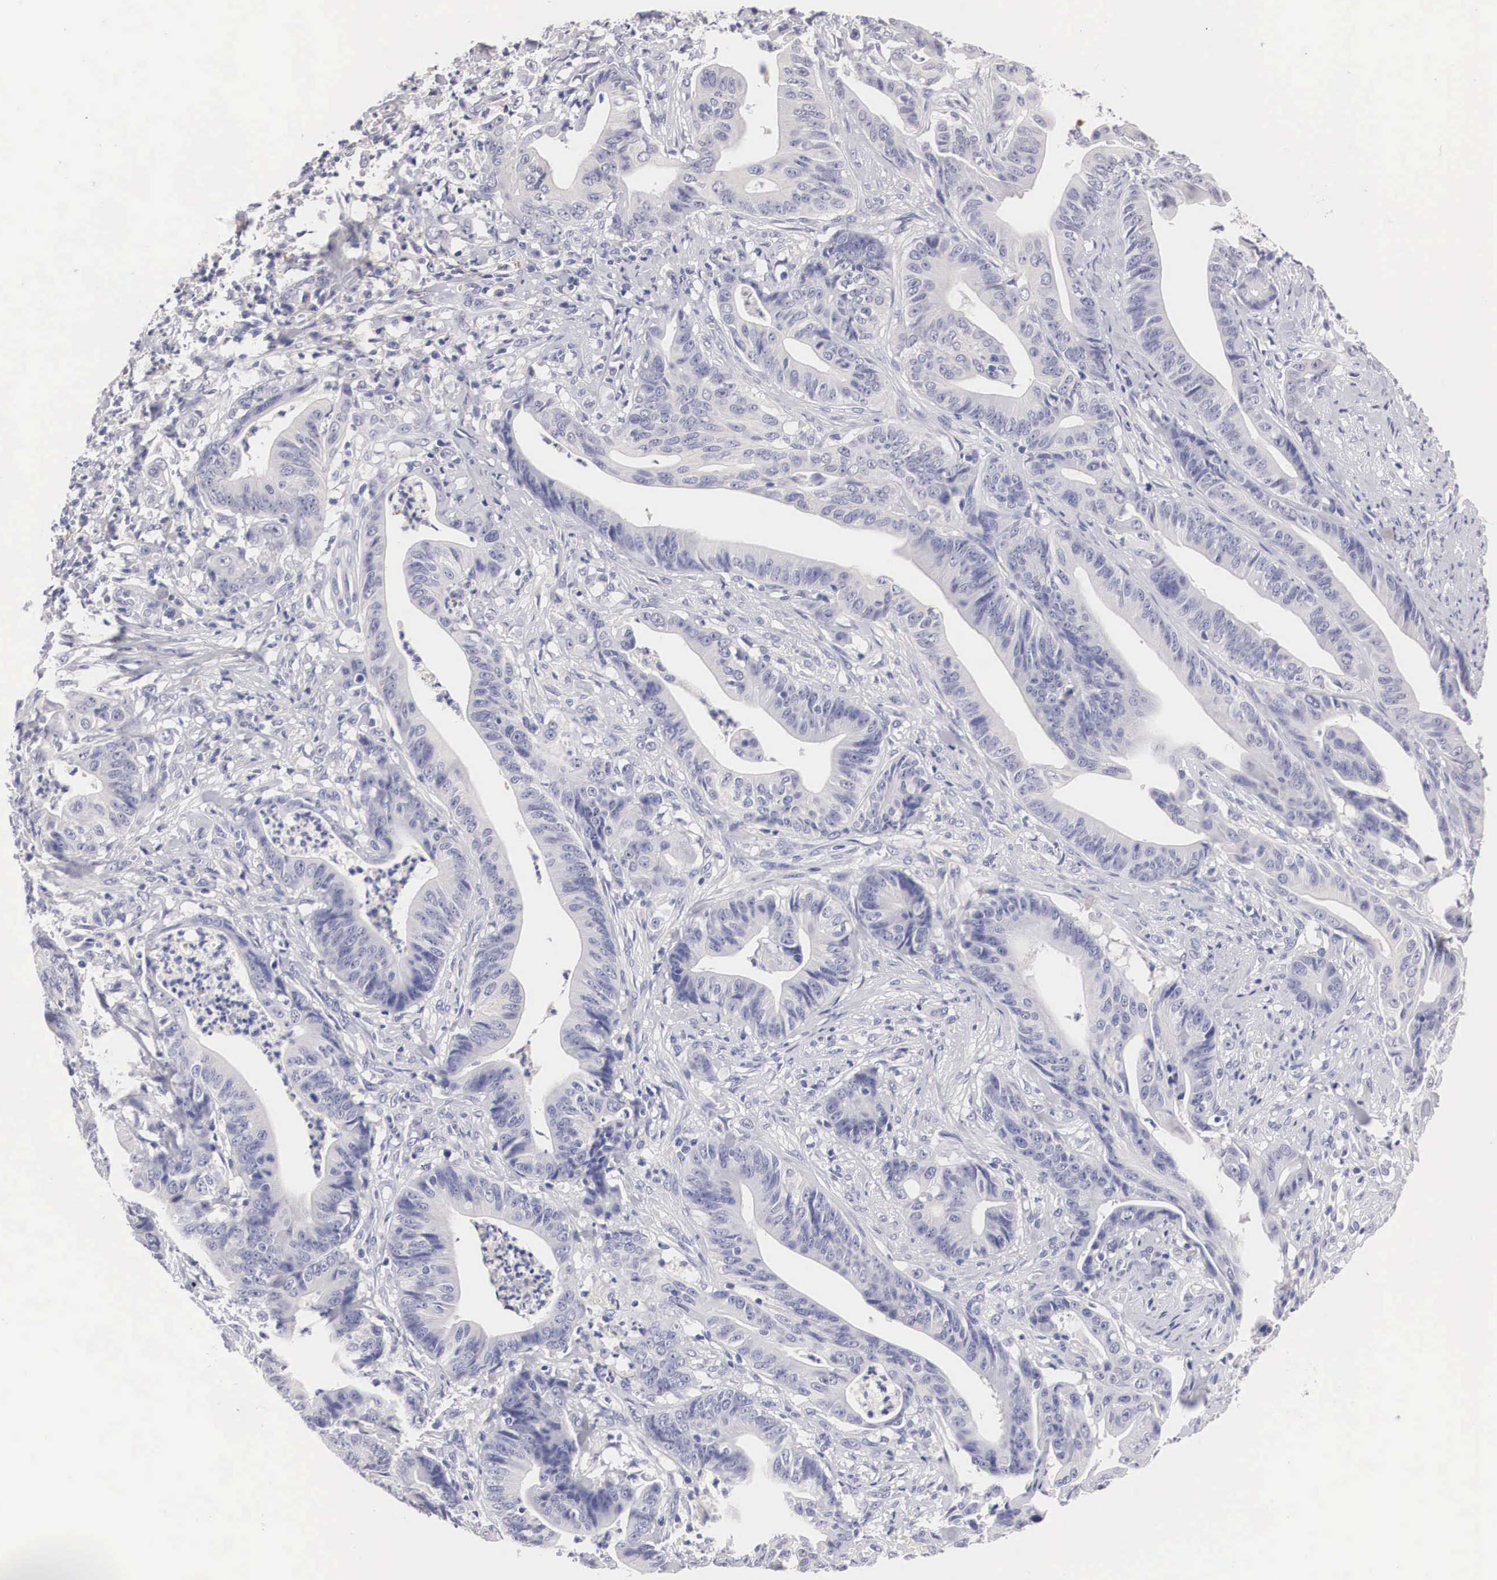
{"staining": {"intensity": "negative", "quantity": "none", "location": "none"}, "tissue": "stomach cancer", "cell_type": "Tumor cells", "image_type": "cancer", "snomed": [{"axis": "morphology", "description": "Adenocarcinoma, NOS"}, {"axis": "topography", "description": "Stomach, lower"}], "caption": "Immunohistochemistry photomicrograph of neoplastic tissue: stomach cancer stained with DAB (3,3'-diaminobenzidine) displays no significant protein positivity in tumor cells.", "gene": "ABHD4", "patient": {"sex": "female", "age": 86}}